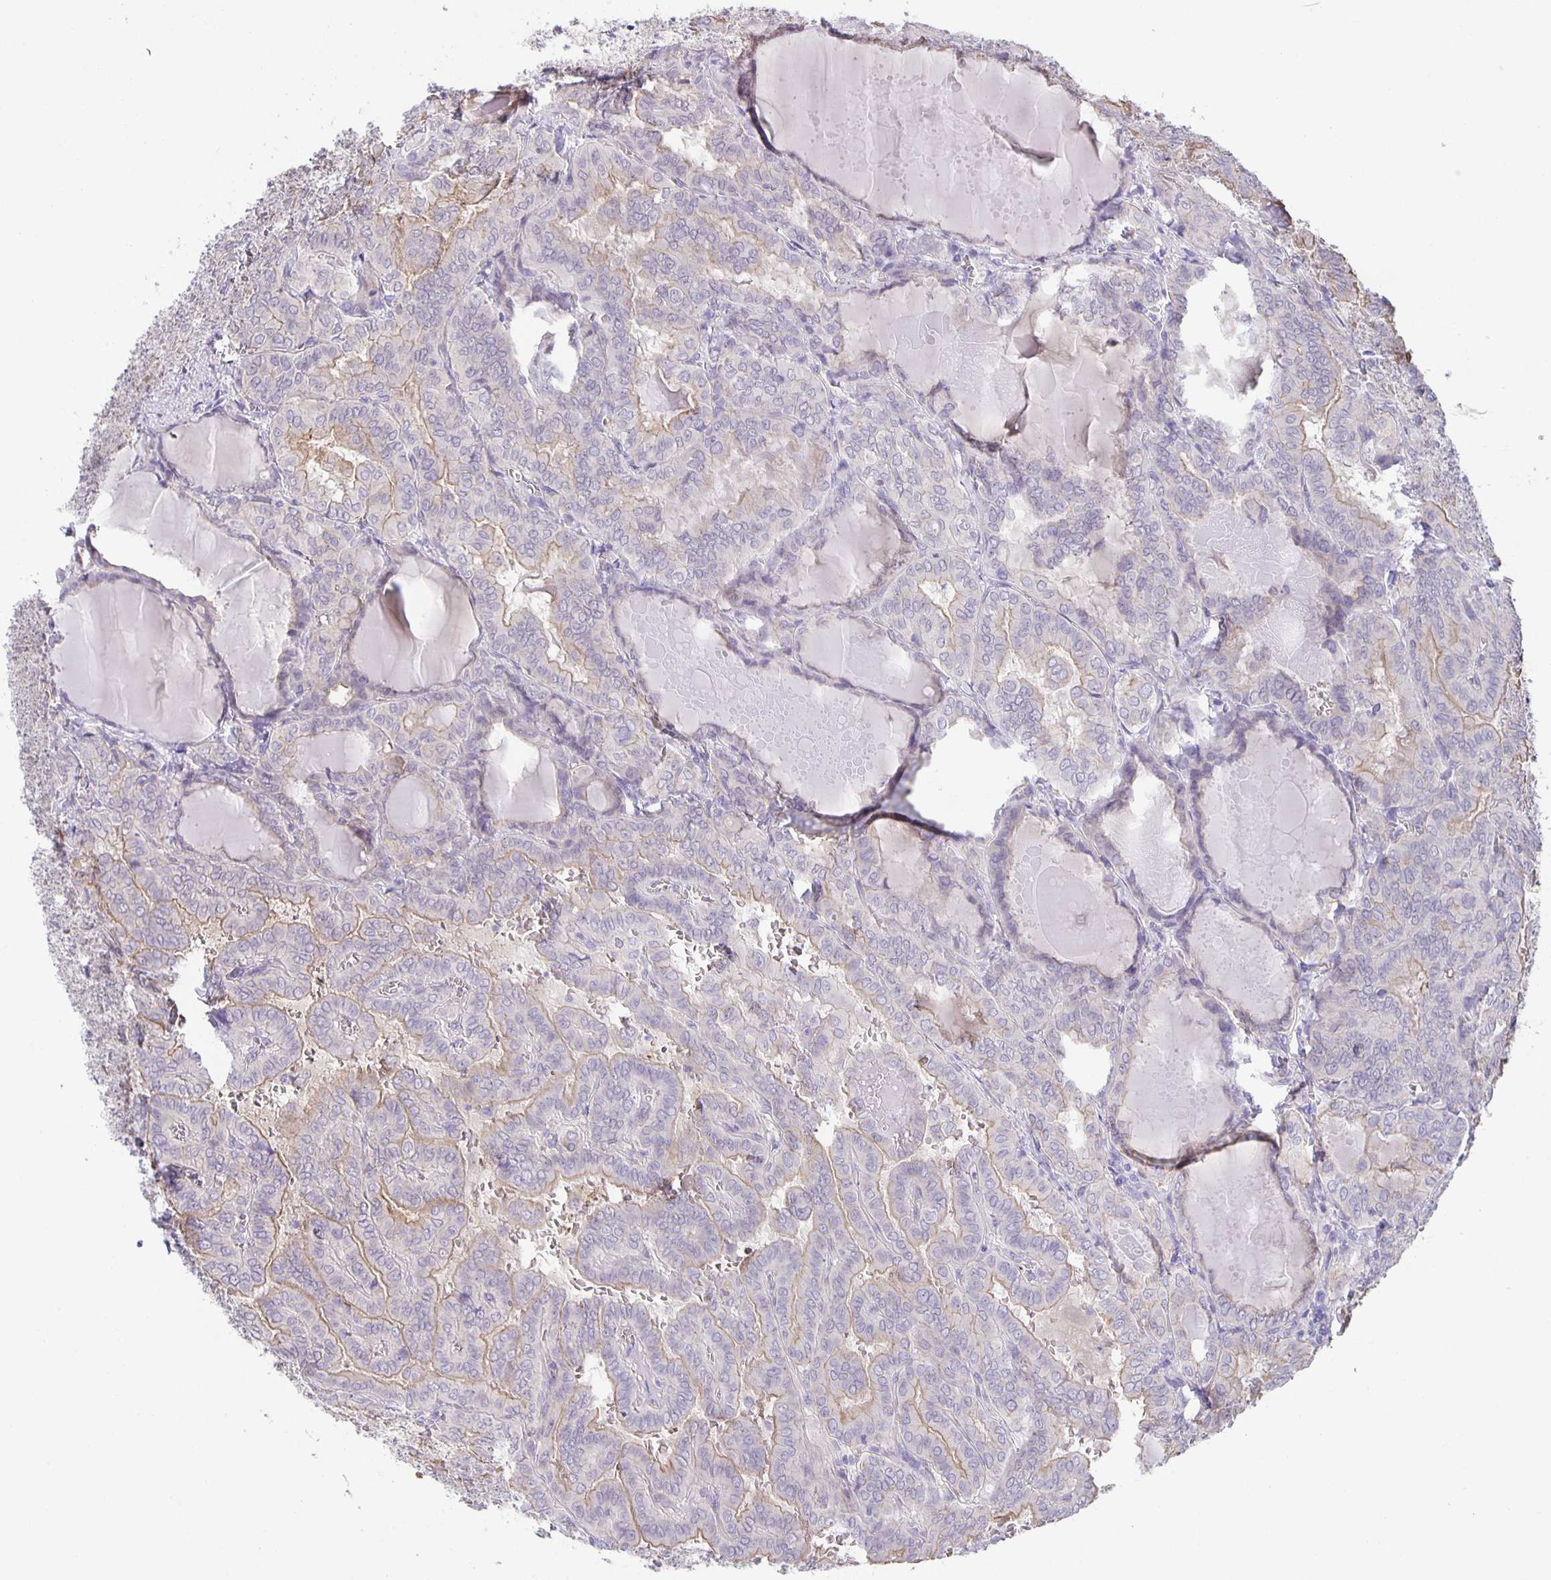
{"staining": {"intensity": "weak", "quantity": "<25%", "location": "cytoplasmic/membranous"}, "tissue": "thyroid cancer", "cell_type": "Tumor cells", "image_type": "cancer", "snomed": [{"axis": "morphology", "description": "Papillary adenocarcinoma, NOS"}, {"axis": "topography", "description": "Thyroid gland"}], "caption": "Tumor cells show no significant expression in thyroid papillary adenocarcinoma.", "gene": "PTPN3", "patient": {"sex": "female", "age": 46}}